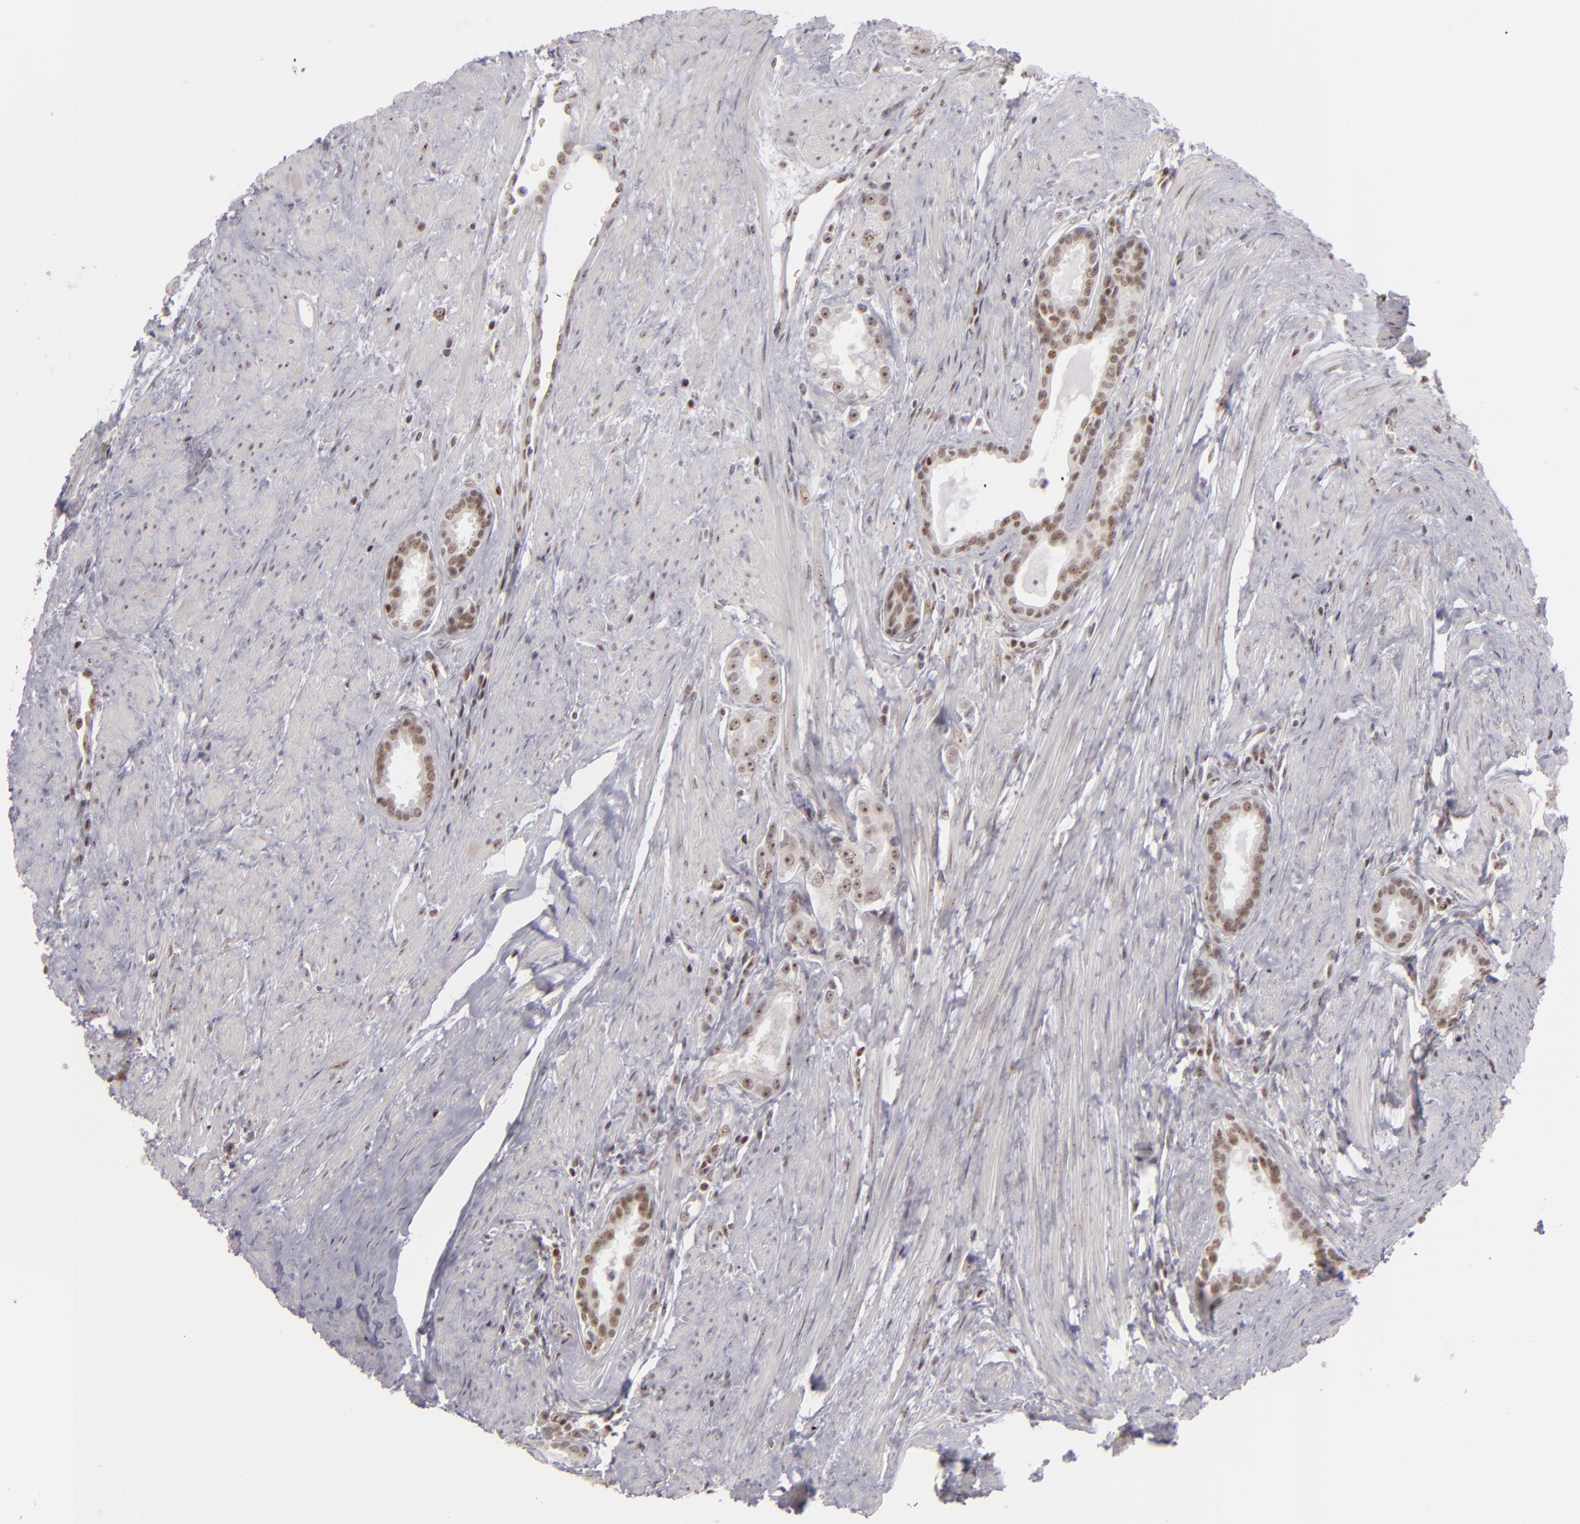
{"staining": {"intensity": "weak", "quantity": "<25%", "location": "nuclear"}, "tissue": "prostate cancer", "cell_type": "Tumor cells", "image_type": "cancer", "snomed": [{"axis": "morphology", "description": "Adenocarcinoma, Medium grade"}, {"axis": "topography", "description": "Prostate"}], "caption": "IHC image of neoplastic tissue: human adenocarcinoma (medium-grade) (prostate) stained with DAB shows no significant protein positivity in tumor cells.", "gene": "DAXX", "patient": {"sex": "male", "age": 72}}